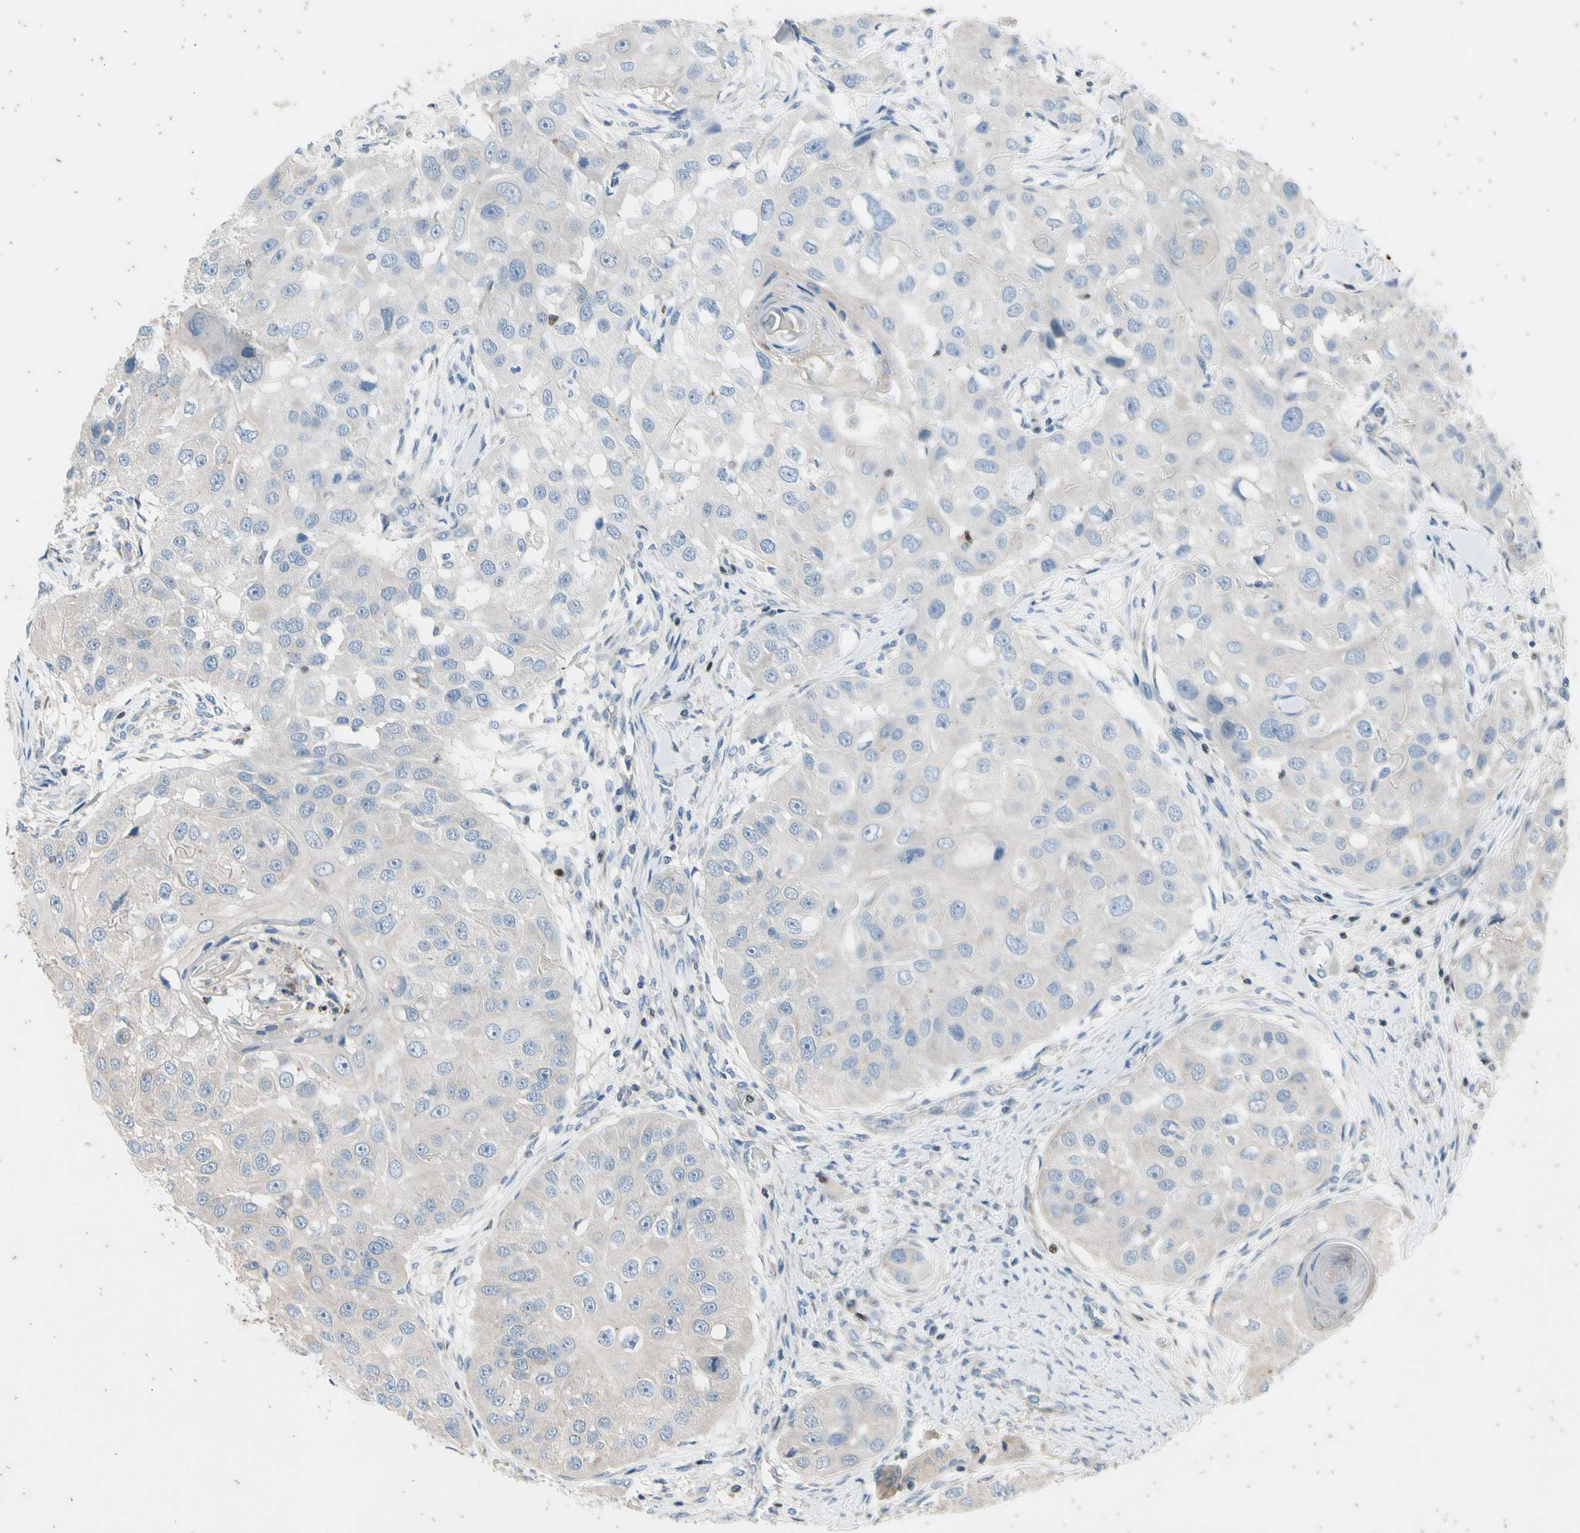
{"staining": {"intensity": "negative", "quantity": "none", "location": "none"}, "tissue": "head and neck cancer", "cell_type": "Tumor cells", "image_type": "cancer", "snomed": [{"axis": "morphology", "description": "Normal tissue, NOS"}, {"axis": "morphology", "description": "Squamous cell carcinoma, NOS"}, {"axis": "topography", "description": "Skeletal muscle"}, {"axis": "topography", "description": "Head-Neck"}], "caption": "The micrograph demonstrates no significant expression in tumor cells of head and neck cancer (squamous cell carcinoma).", "gene": "TBX21", "patient": {"sex": "male", "age": 51}}